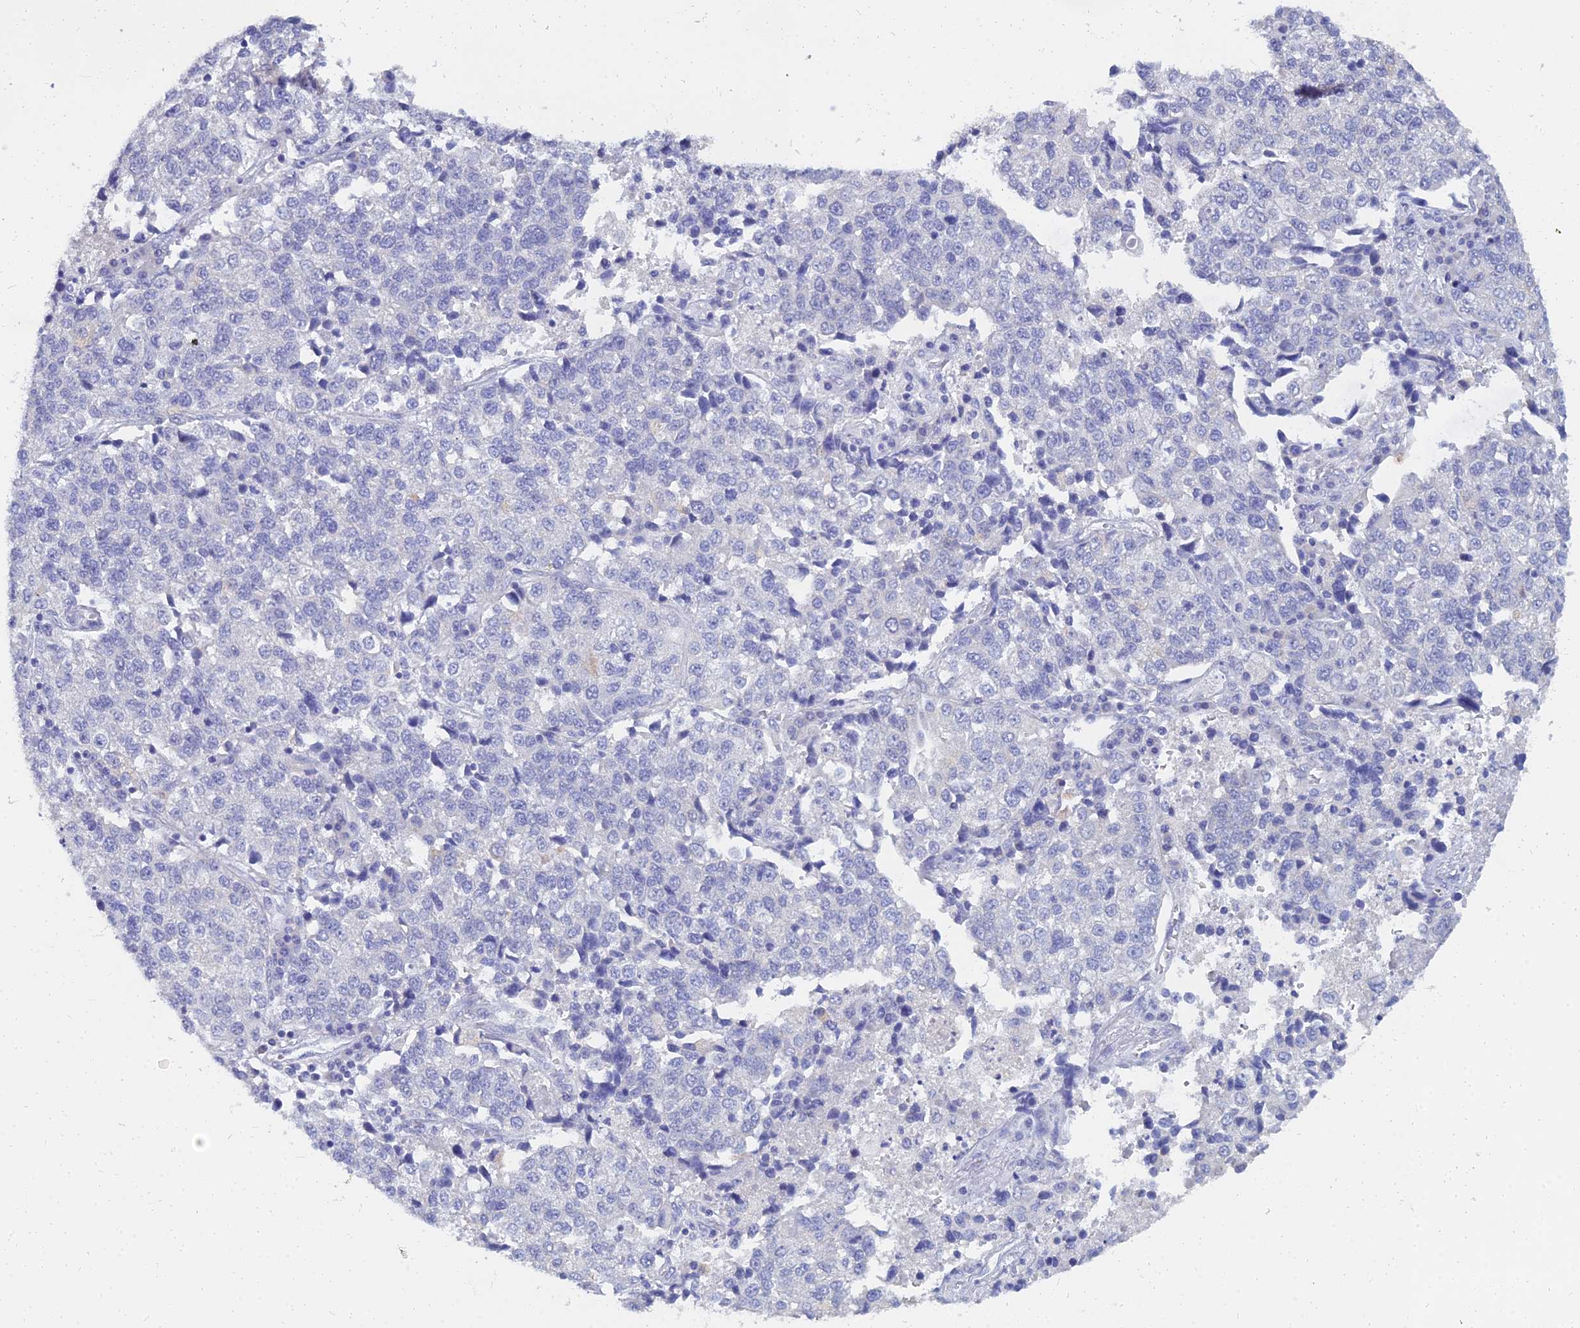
{"staining": {"intensity": "negative", "quantity": "none", "location": "none"}, "tissue": "lung cancer", "cell_type": "Tumor cells", "image_type": "cancer", "snomed": [{"axis": "morphology", "description": "Adenocarcinoma, NOS"}, {"axis": "topography", "description": "Lung"}], "caption": "This is an immunohistochemistry (IHC) image of human adenocarcinoma (lung). There is no expression in tumor cells.", "gene": "NPY", "patient": {"sex": "male", "age": 49}}